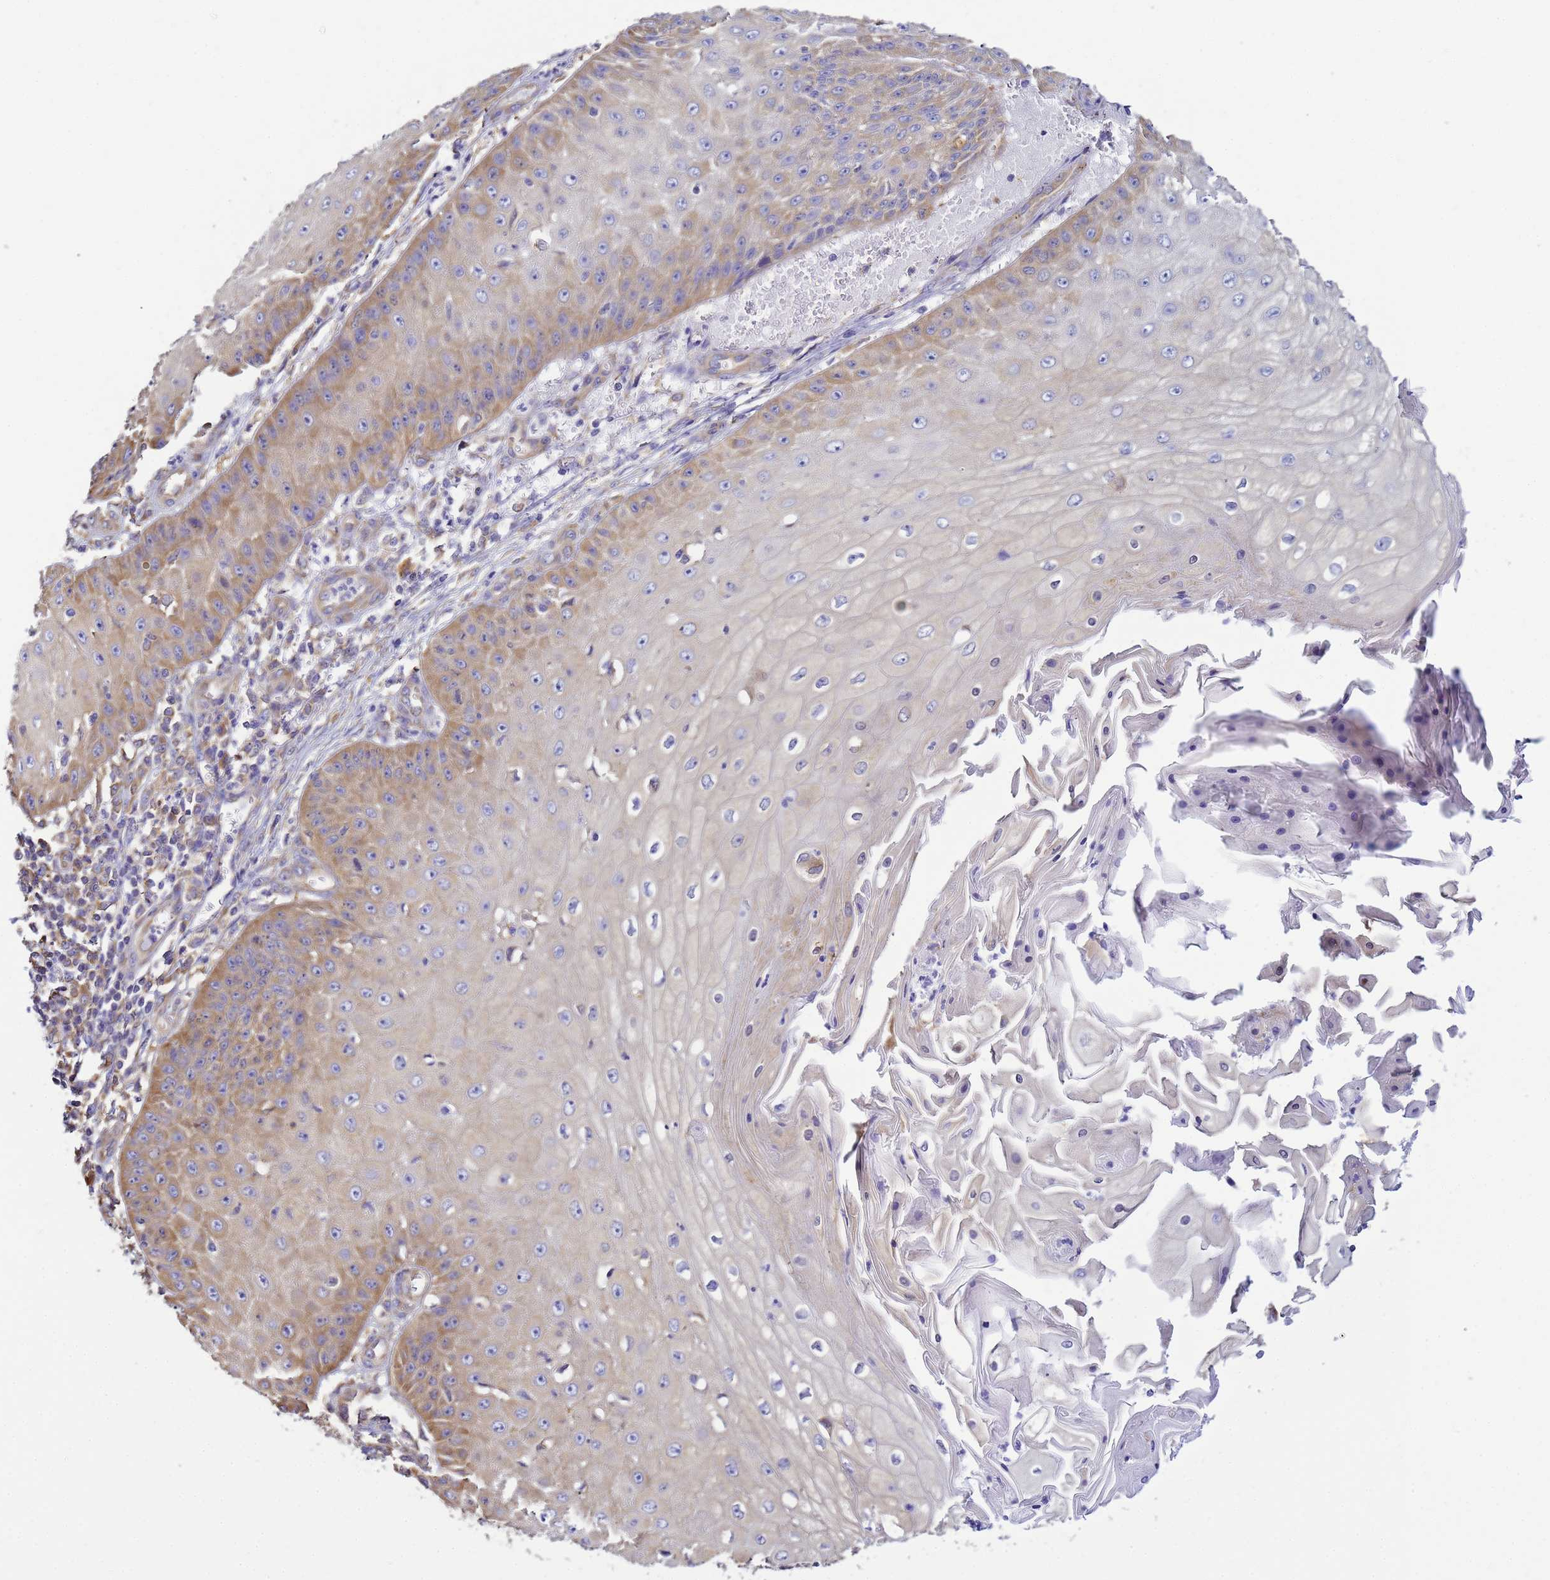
{"staining": {"intensity": "moderate", "quantity": "25%-75%", "location": "cytoplasmic/membranous"}, "tissue": "skin cancer", "cell_type": "Tumor cells", "image_type": "cancer", "snomed": [{"axis": "morphology", "description": "Squamous cell carcinoma, NOS"}, {"axis": "topography", "description": "Skin"}], "caption": "Tumor cells exhibit medium levels of moderate cytoplasmic/membranous staining in about 25%-75% of cells in skin cancer.", "gene": "NARS1", "patient": {"sex": "male", "age": 70}}